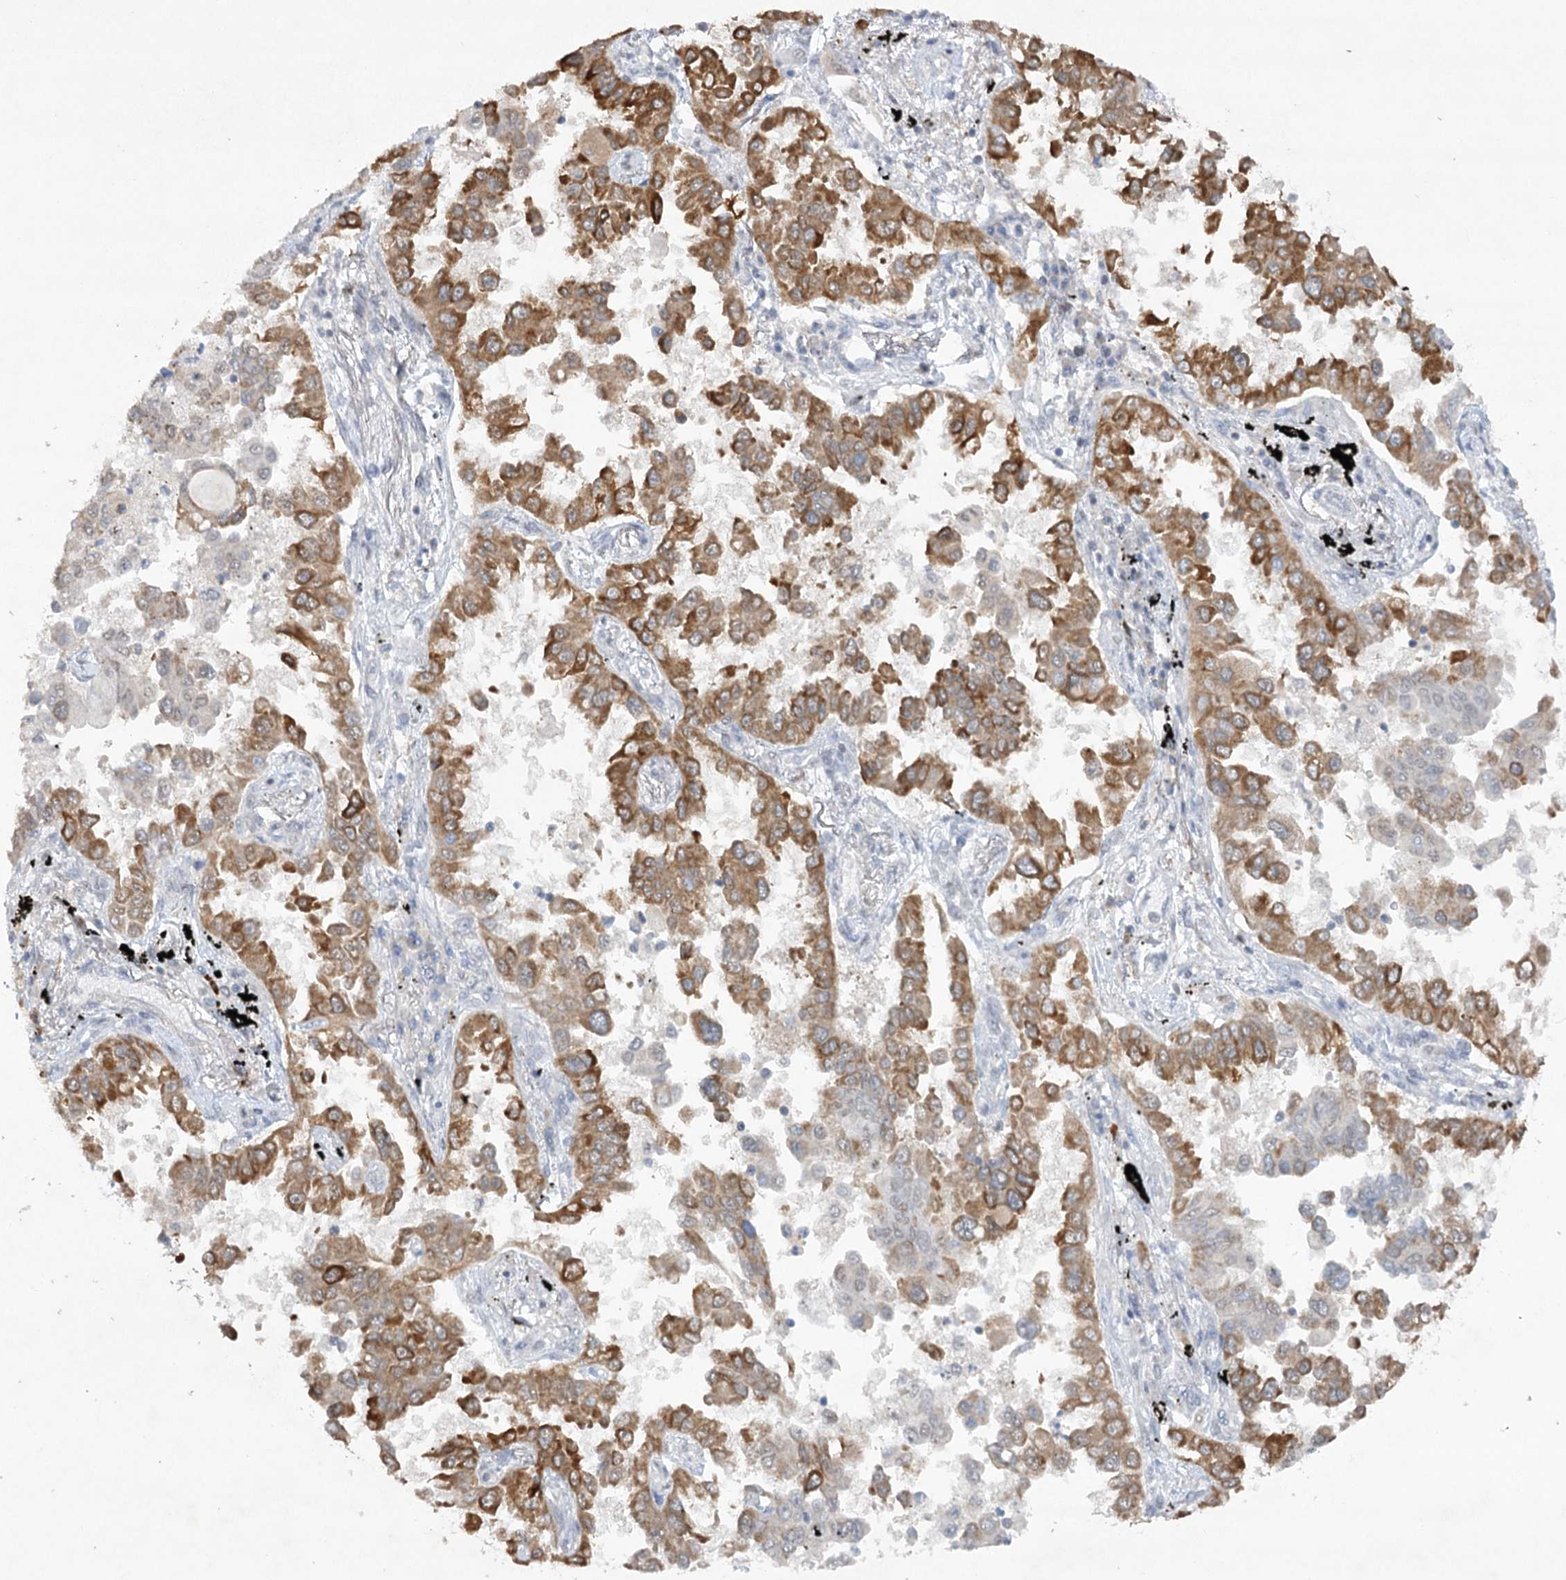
{"staining": {"intensity": "moderate", "quantity": "25%-75%", "location": "cytoplasmic/membranous"}, "tissue": "lung cancer", "cell_type": "Tumor cells", "image_type": "cancer", "snomed": [{"axis": "morphology", "description": "Adenocarcinoma, NOS"}, {"axis": "topography", "description": "Lung"}], "caption": "Lung cancer (adenocarcinoma) stained with DAB (3,3'-diaminobenzidine) immunohistochemistry exhibits medium levels of moderate cytoplasmic/membranous expression in approximately 25%-75% of tumor cells.", "gene": "TRAF3IP1", "patient": {"sex": "female", "age": 67}}